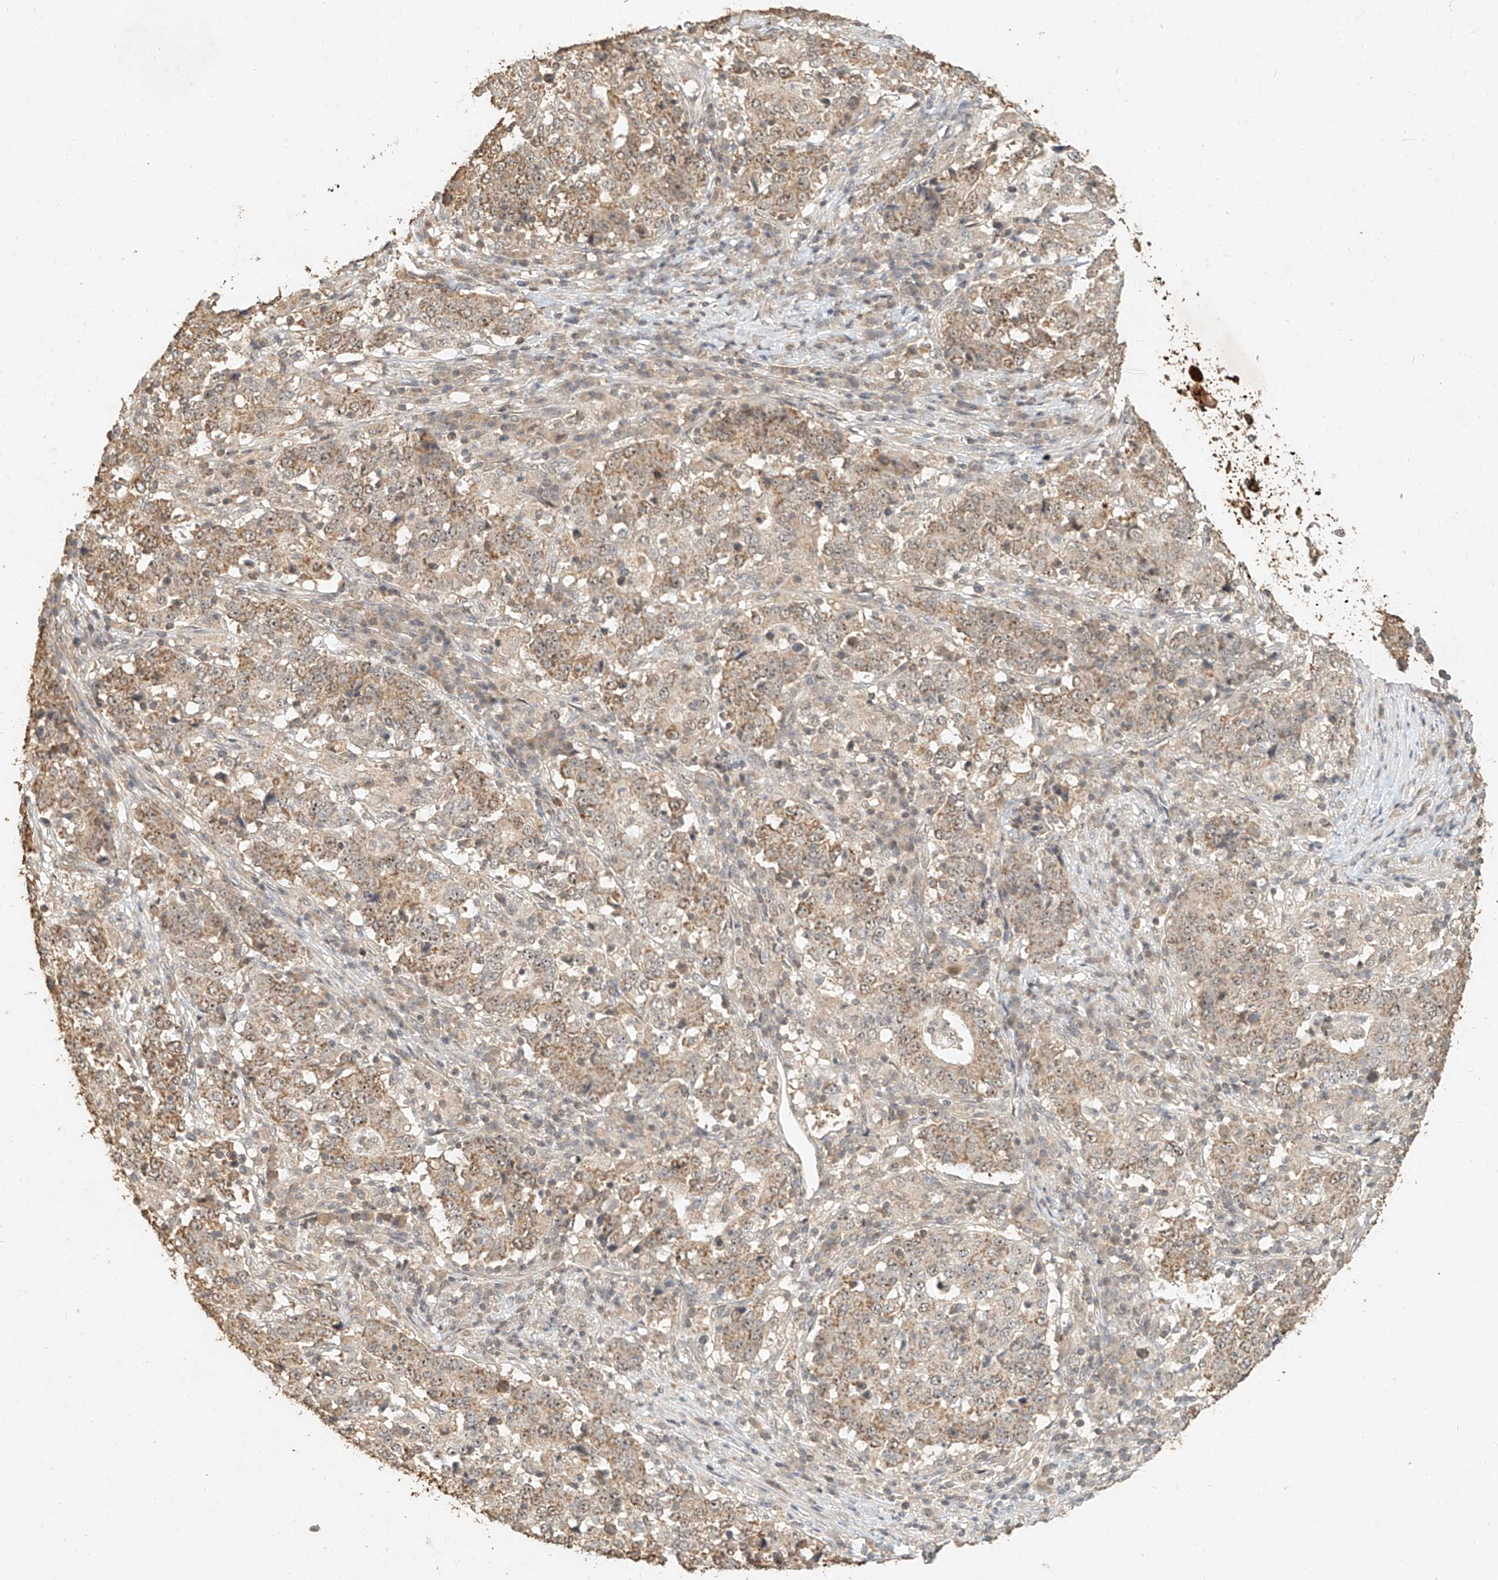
{"staining": {"intensity": "weak", "quantity": ">75%", "location": "cytoplasmic/membranous,nuclear"}, "tissue": "stomach cancer", "cell_type": "Tumor cells", "image_type": "cancer", "snomed": [{"axis": "morphology", "description": "Adenocarcinoma, NOS"}, {"axis": "topography", "description": "Stomach"}], "caption": "Immunohistochemical staining of stomach adenocarcinoma reveals weak cytoplasmic/membranous and nuclear protein positivity in approximately >75% of tumor cells.", "gene": "CXorf58", "patient": {"sex": "male", "age": 59}}